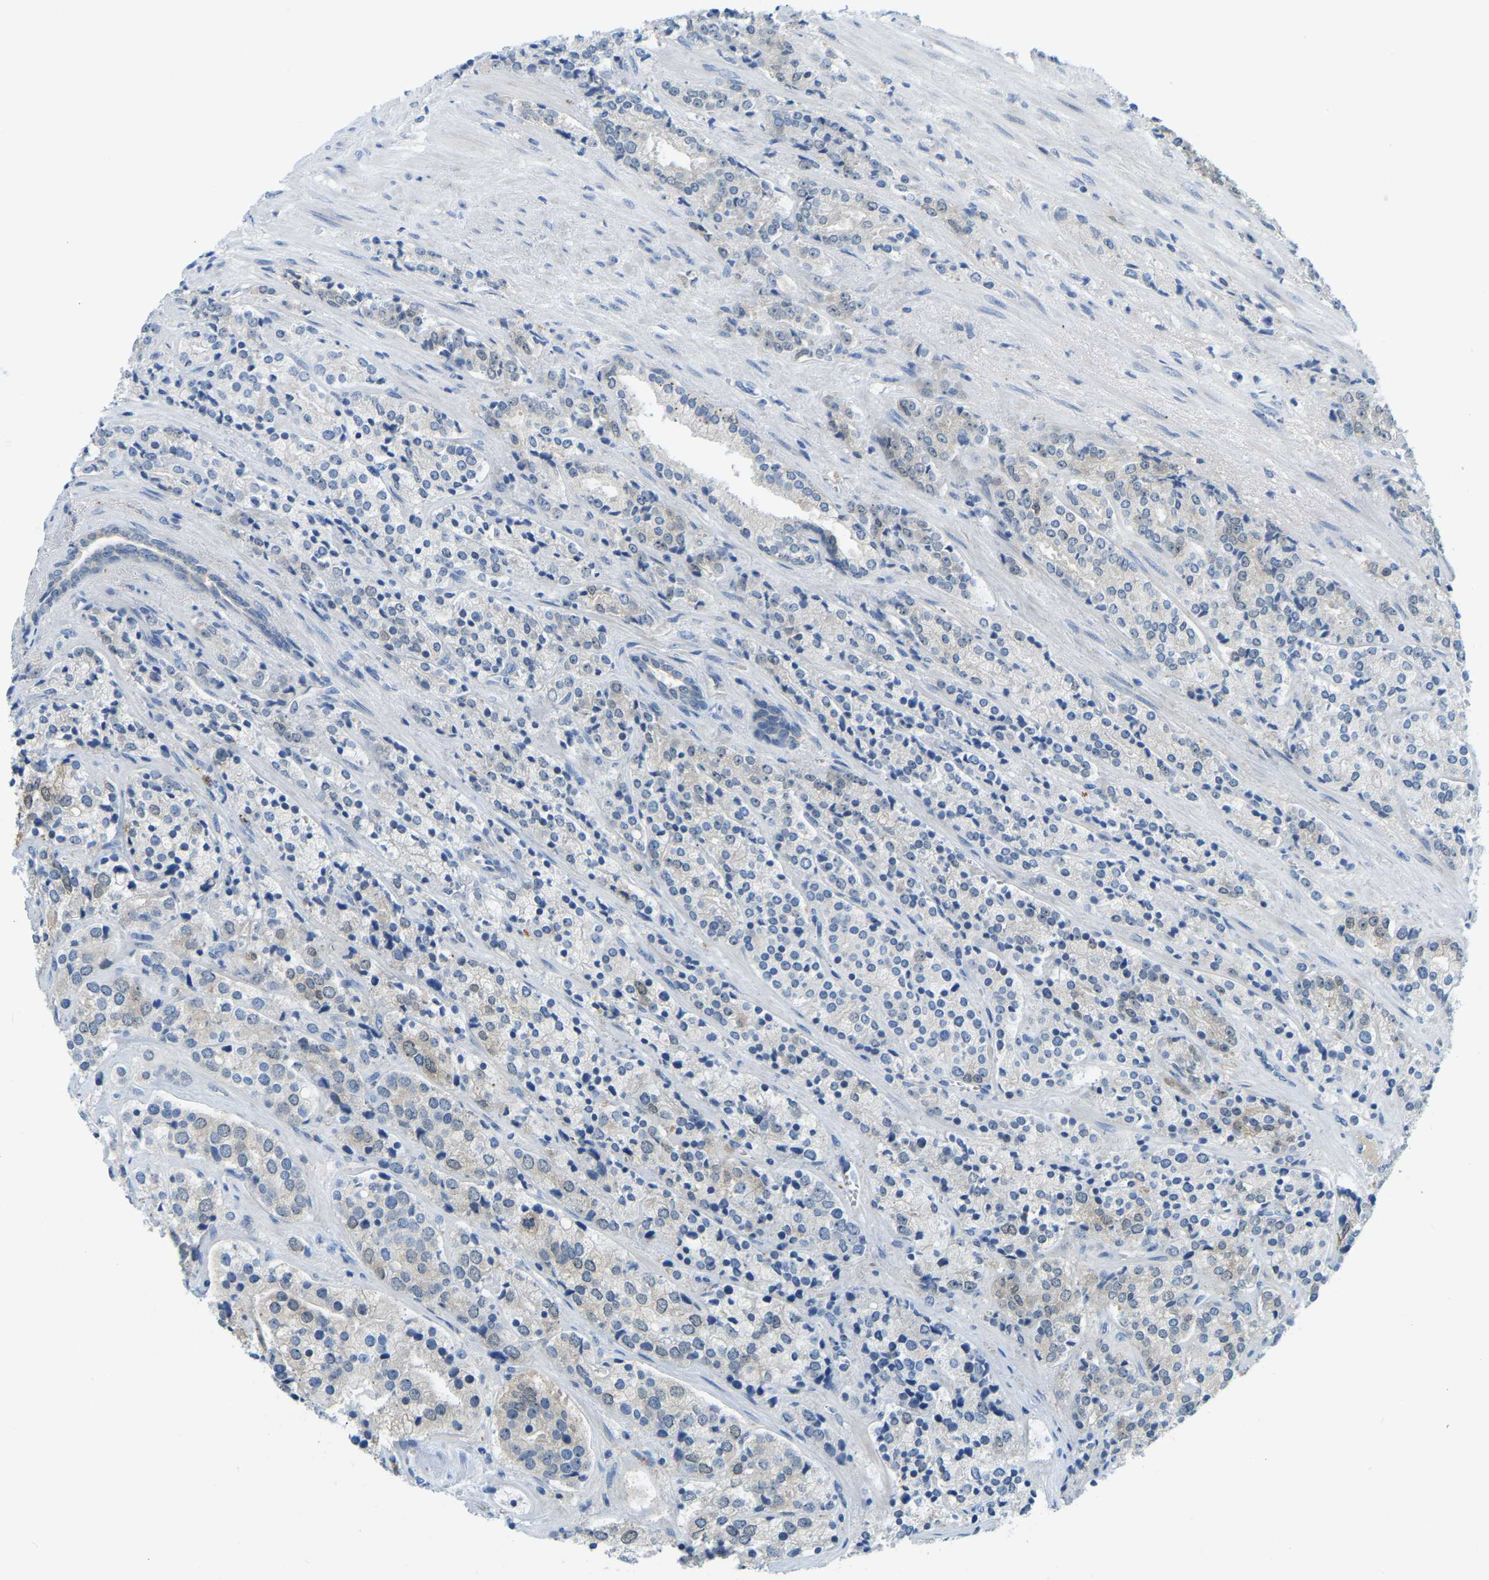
{"staining": {"intensity": "negative", "quantity": "none", "location": "none"}, "tissue": "prostate cancer", "cell_type": "Tumor cells", "image_type": "cancer", "snomed": [{"axis": "morphology", "description": "Adenocarcinoma, High grade"}, {"axis": "topography", "description": "Prostate"}], "caption": "Photomicrograph shows no significant protein staining in tumor cells of prostate high-grade adenocarcinoma.", "gene": "NME8", "patient": {"sex": "male", "age": 71}}